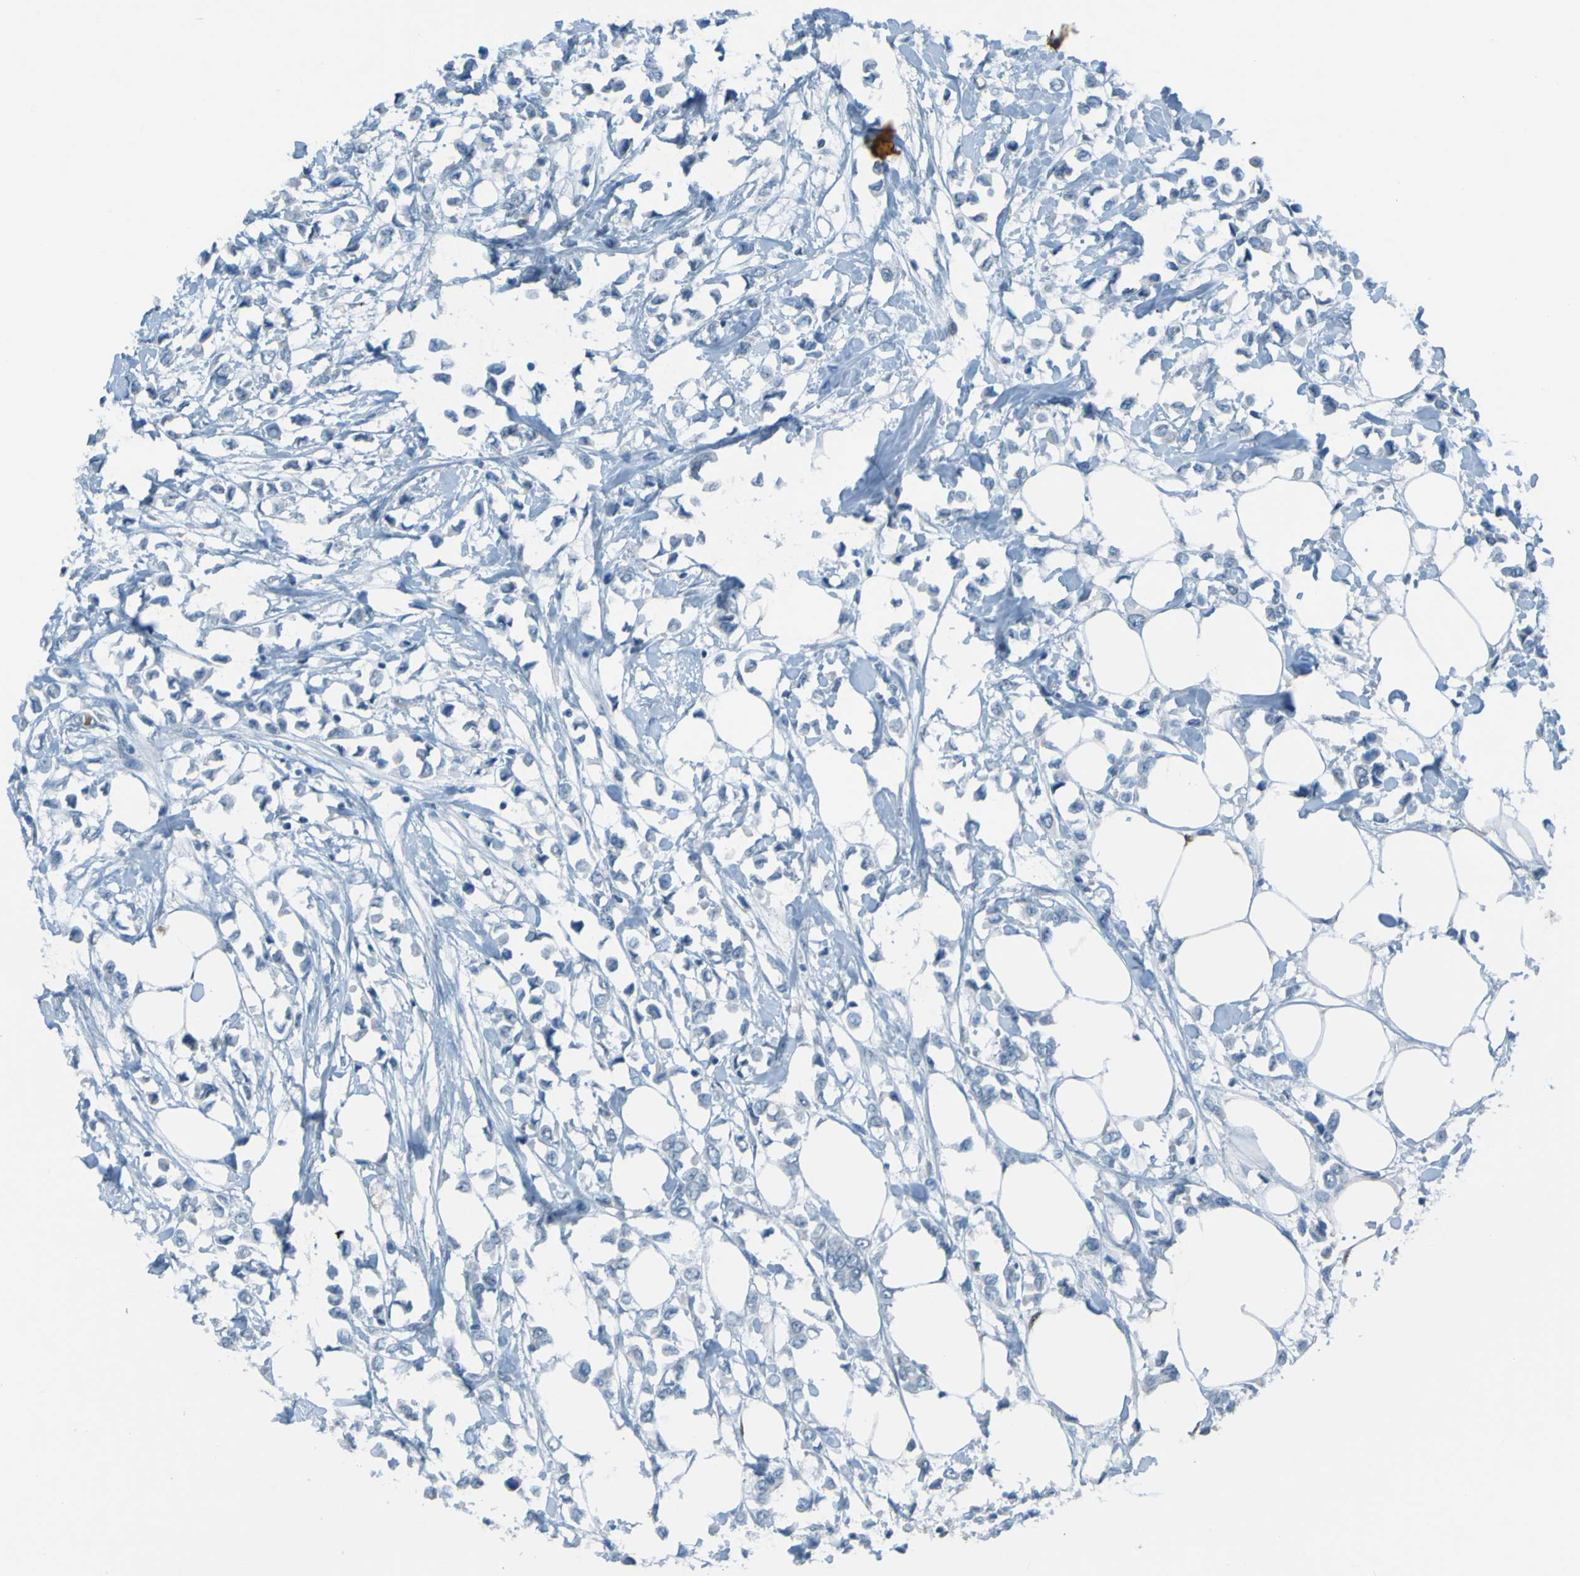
{"staining": {"intensity": "negative", "quantity": "none", "location": "none"}, "tissue": "breast cancer", "cell_type": "Tumor cells", "image_type": "cancer", "snomed": [{"axis": "morphology", "description": "Lobular carcinoma"}, {"axis": "topography", "description": "Breast"}], "caption": "Immunohistochemical staining of human breast cancer reveals no significant staining in tumor cells.", "gene": "USP36", "patient": {"sex": "female", "age": 51}}